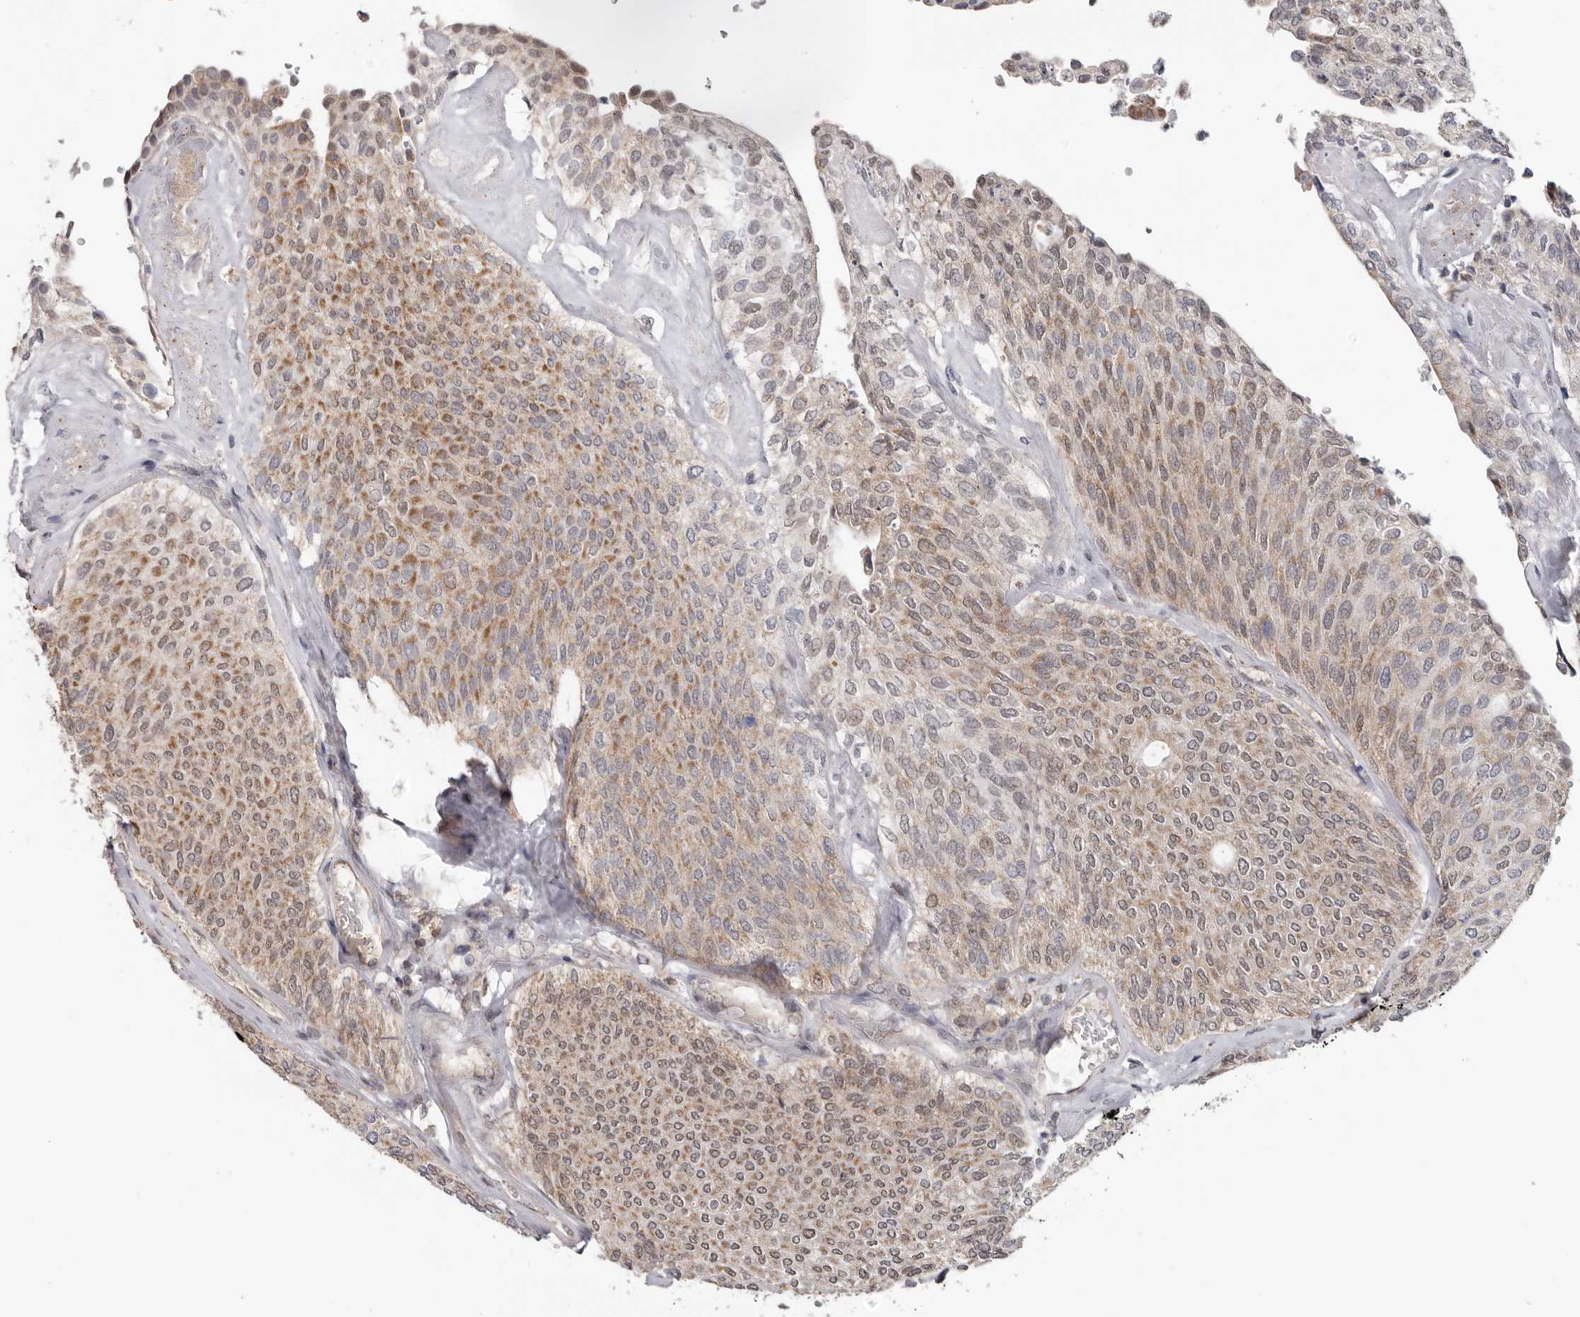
{"staining": {"intensity": "moderate", "quantity": "25%-75%", "location": "cytoplasmic/membranous,nuclear"}, "tissue": "urothelial cancer", "cell_type": "Tumor cells", "image_type": "cancer", "snomed": [{"axis": "morphology", "description": "Urothelial carcinoma, Low grade"}, {"axis": "topography", "description": "Urinary bladder"}], "caption": "The photomicrograph reveals immunohistochemical staining of urothelial cancer. There is moderate cytoplasmic/membranous and nuclear expression is present in approximately 25%-75% of tumor cells.", "gene": "MOGAT2", "patient": {"sex": "female", "age": 79}}